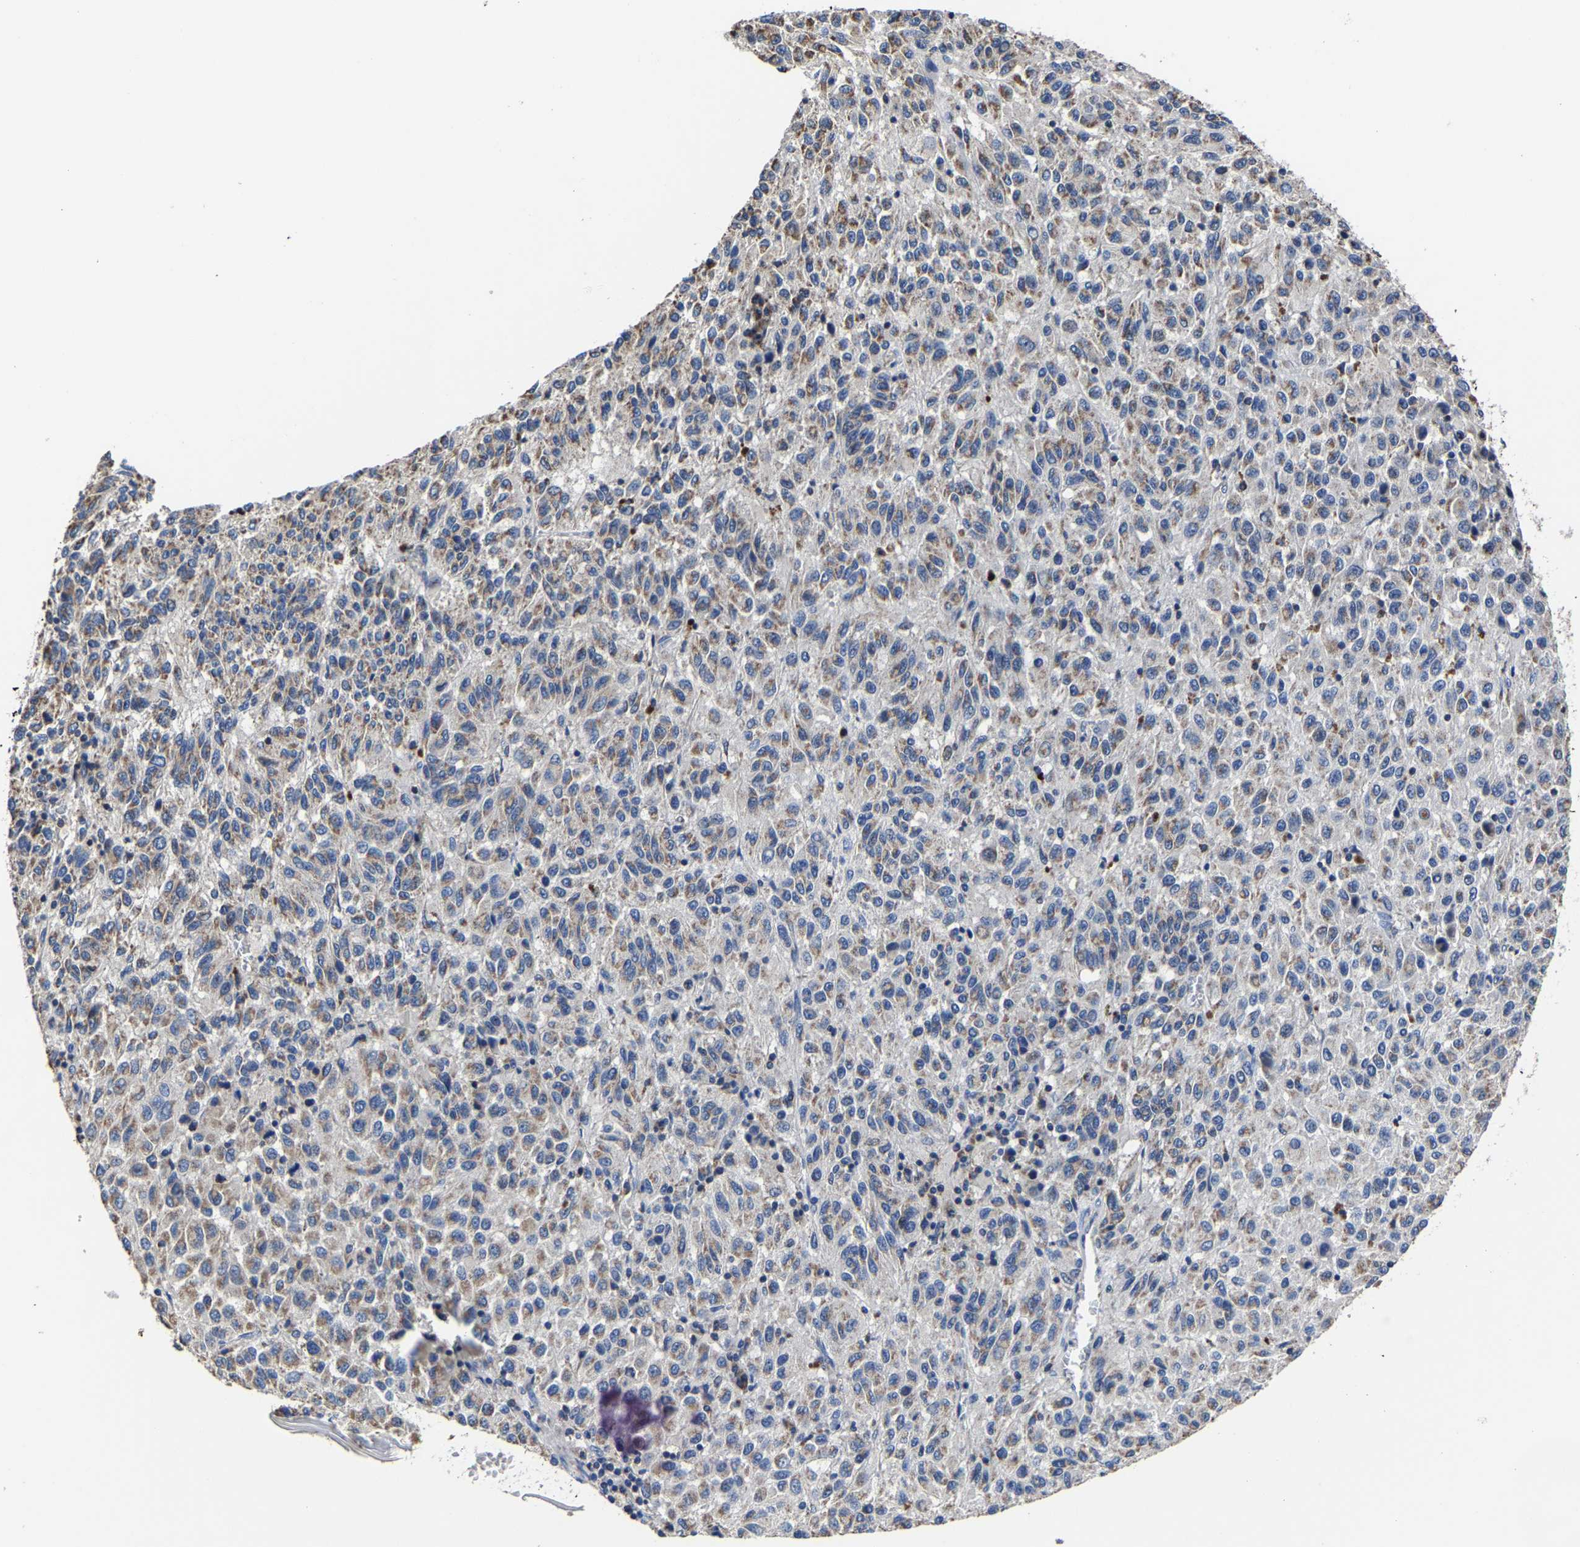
{"staining": {"intensity": "weak", "quantity": ">75%", "location": "cytoplasmic/membranous"}, "tissue": "melanoma", "cell_type": "Tumor cells", "image_type": "cancer", "snomed": [{"axis": "morphology", "description": "Malignant melanoma, Metastatic site"}, {"axis": "topography", "description": "Lung"}], "caption": "Tumor cells show low levels of weak cytoplasmic/membranous staining in approximately >75% of cells in malignant melanoma (metastatic site).", "gene": "ZCCHC7", "patient": {"sex": "male", "age": 64}}